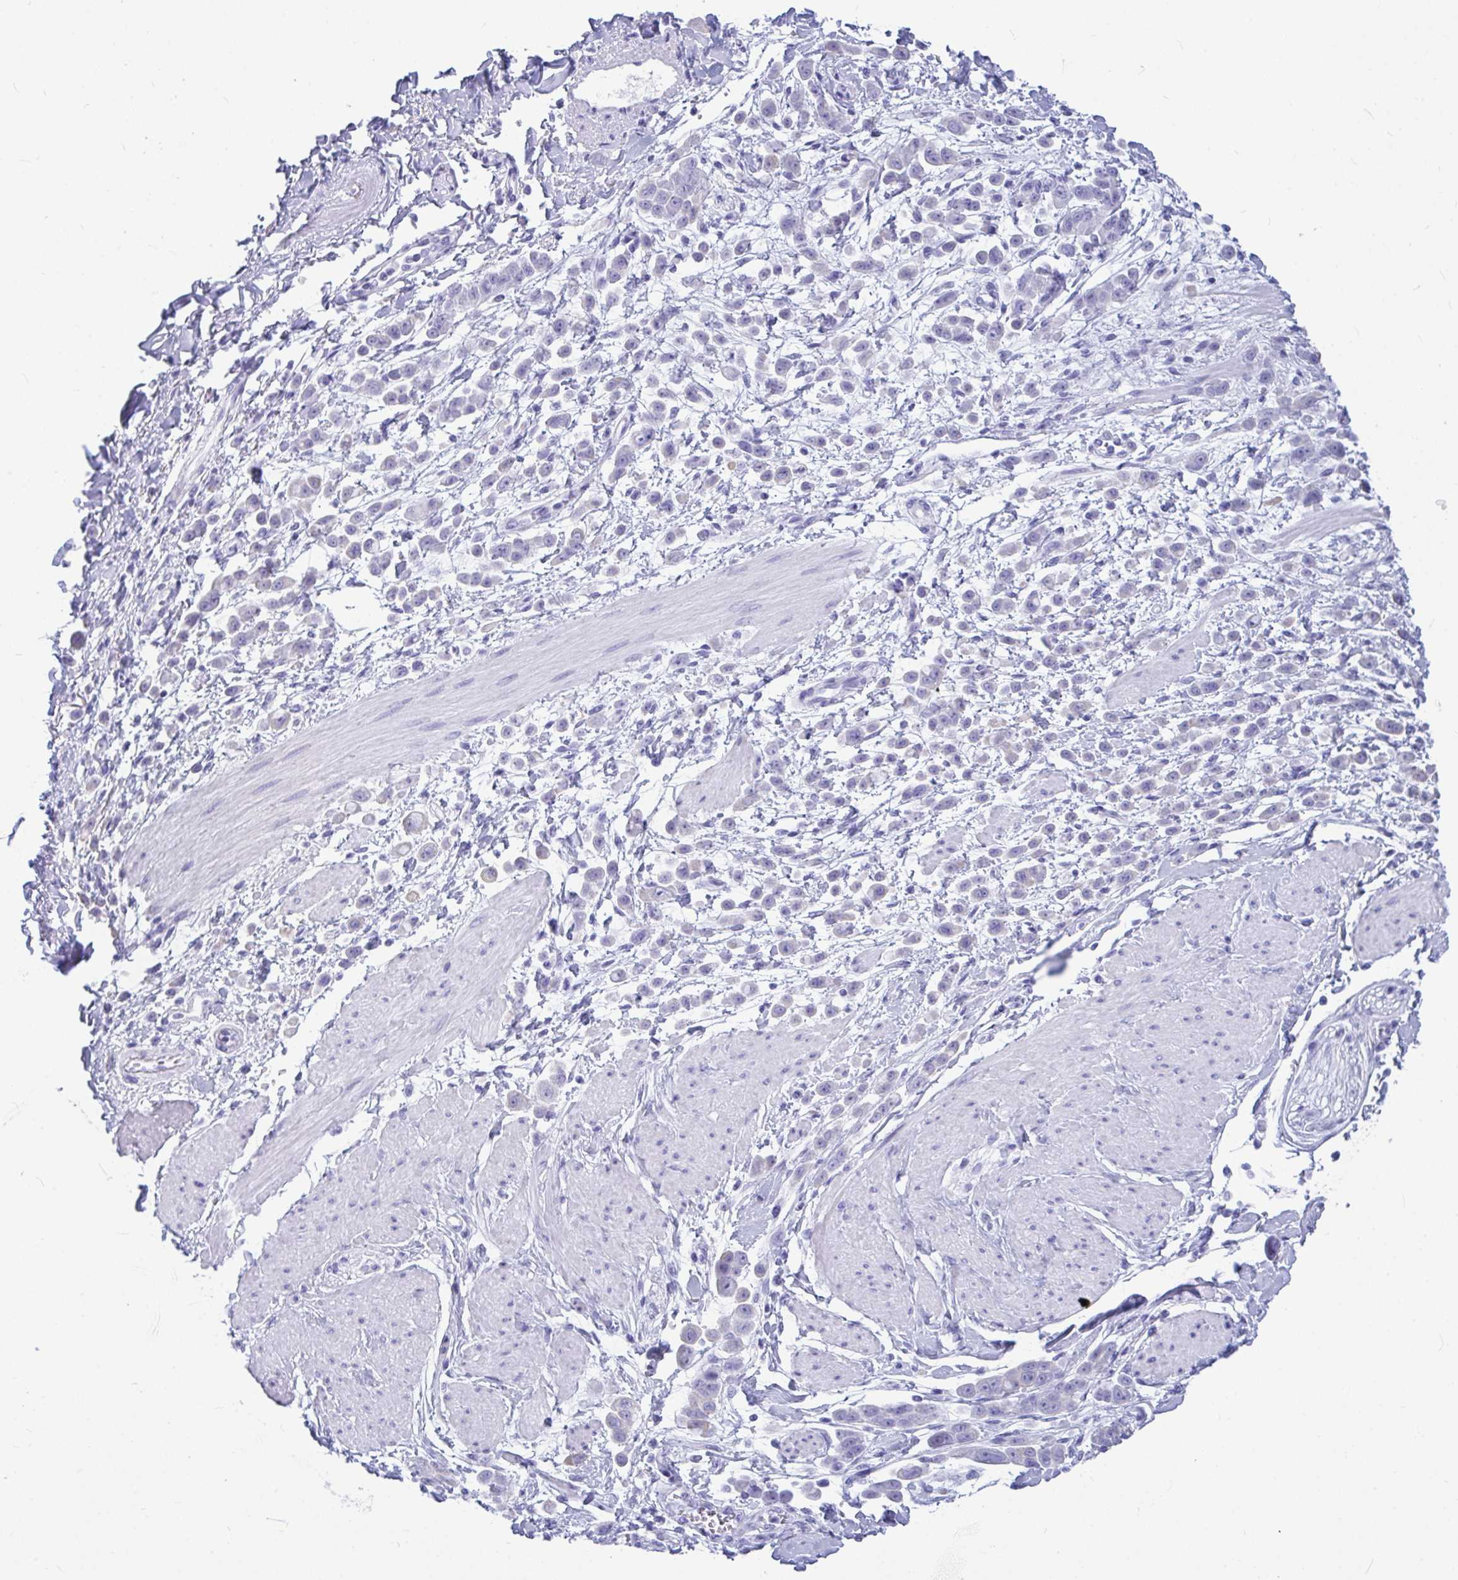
{"staining": {"intensity": "negative", "quantity": "none", "location": "none"}, "tissue": "pancreatic cancer", "cell_type": "Tumor cells", "image_type": "cancer", "snomed": [{"axis": "morphology", "description": "Normal tissue, NOS"}, {"axis": "morphology", "description": "Adenocarcinoma, NOS"}, {"axis": "topography", "description": "Pancreas"}], "caption": "Protein analysis of pancreatic cancer displays no significant expression in tumor cells.", "gene": "OR5J2", "patient": {"sex": "female", "age": 64}}